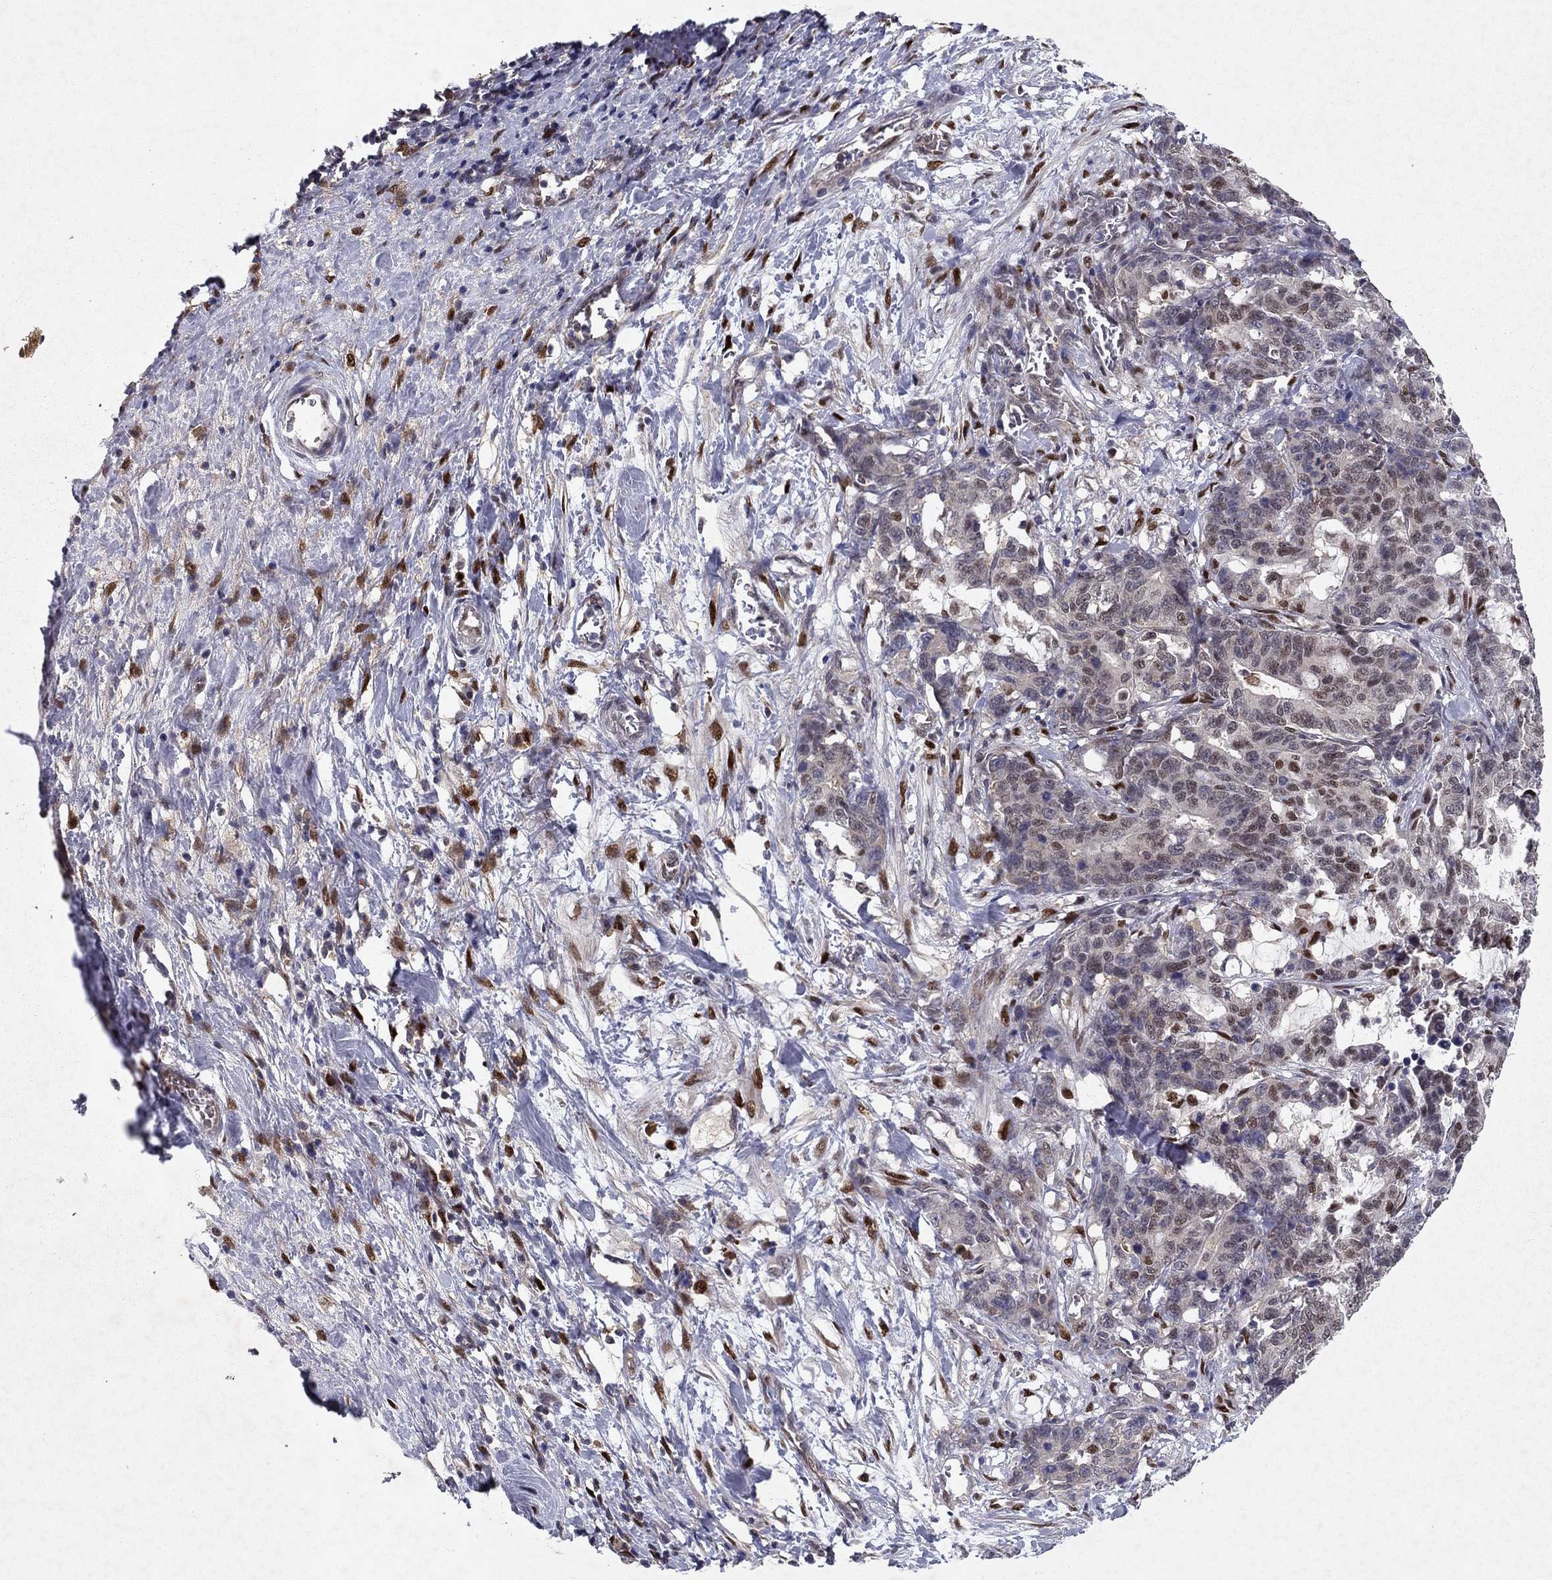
{"staining": {"intensity": "weak", "quantity": "<25%", "location": "nuclear"}, "tissue": "stomach cancer", "cell_type": "Tumor cells", "image_type": "cancer", "snomed": [{"axis": "morphology", "description": "Normal tissue, NOS"}, {"axis": "morphology", "description": "Adenocarcinoma, NOS"}, {"axis": "topography", "description": "Stomach"}], "caption": "An image of stomach adenocarcinoma stained for a protein shows no brown staining in tumor cells. Brightfield microscopy of immunohistochemistry (IHC) stained with DAB (3,3'-diaminobenzidine) (brown) and hematoxylin (blue), captured at high magnification.", "gene": "CRTC1", "patient": {"sex": "female", "age": 64}}